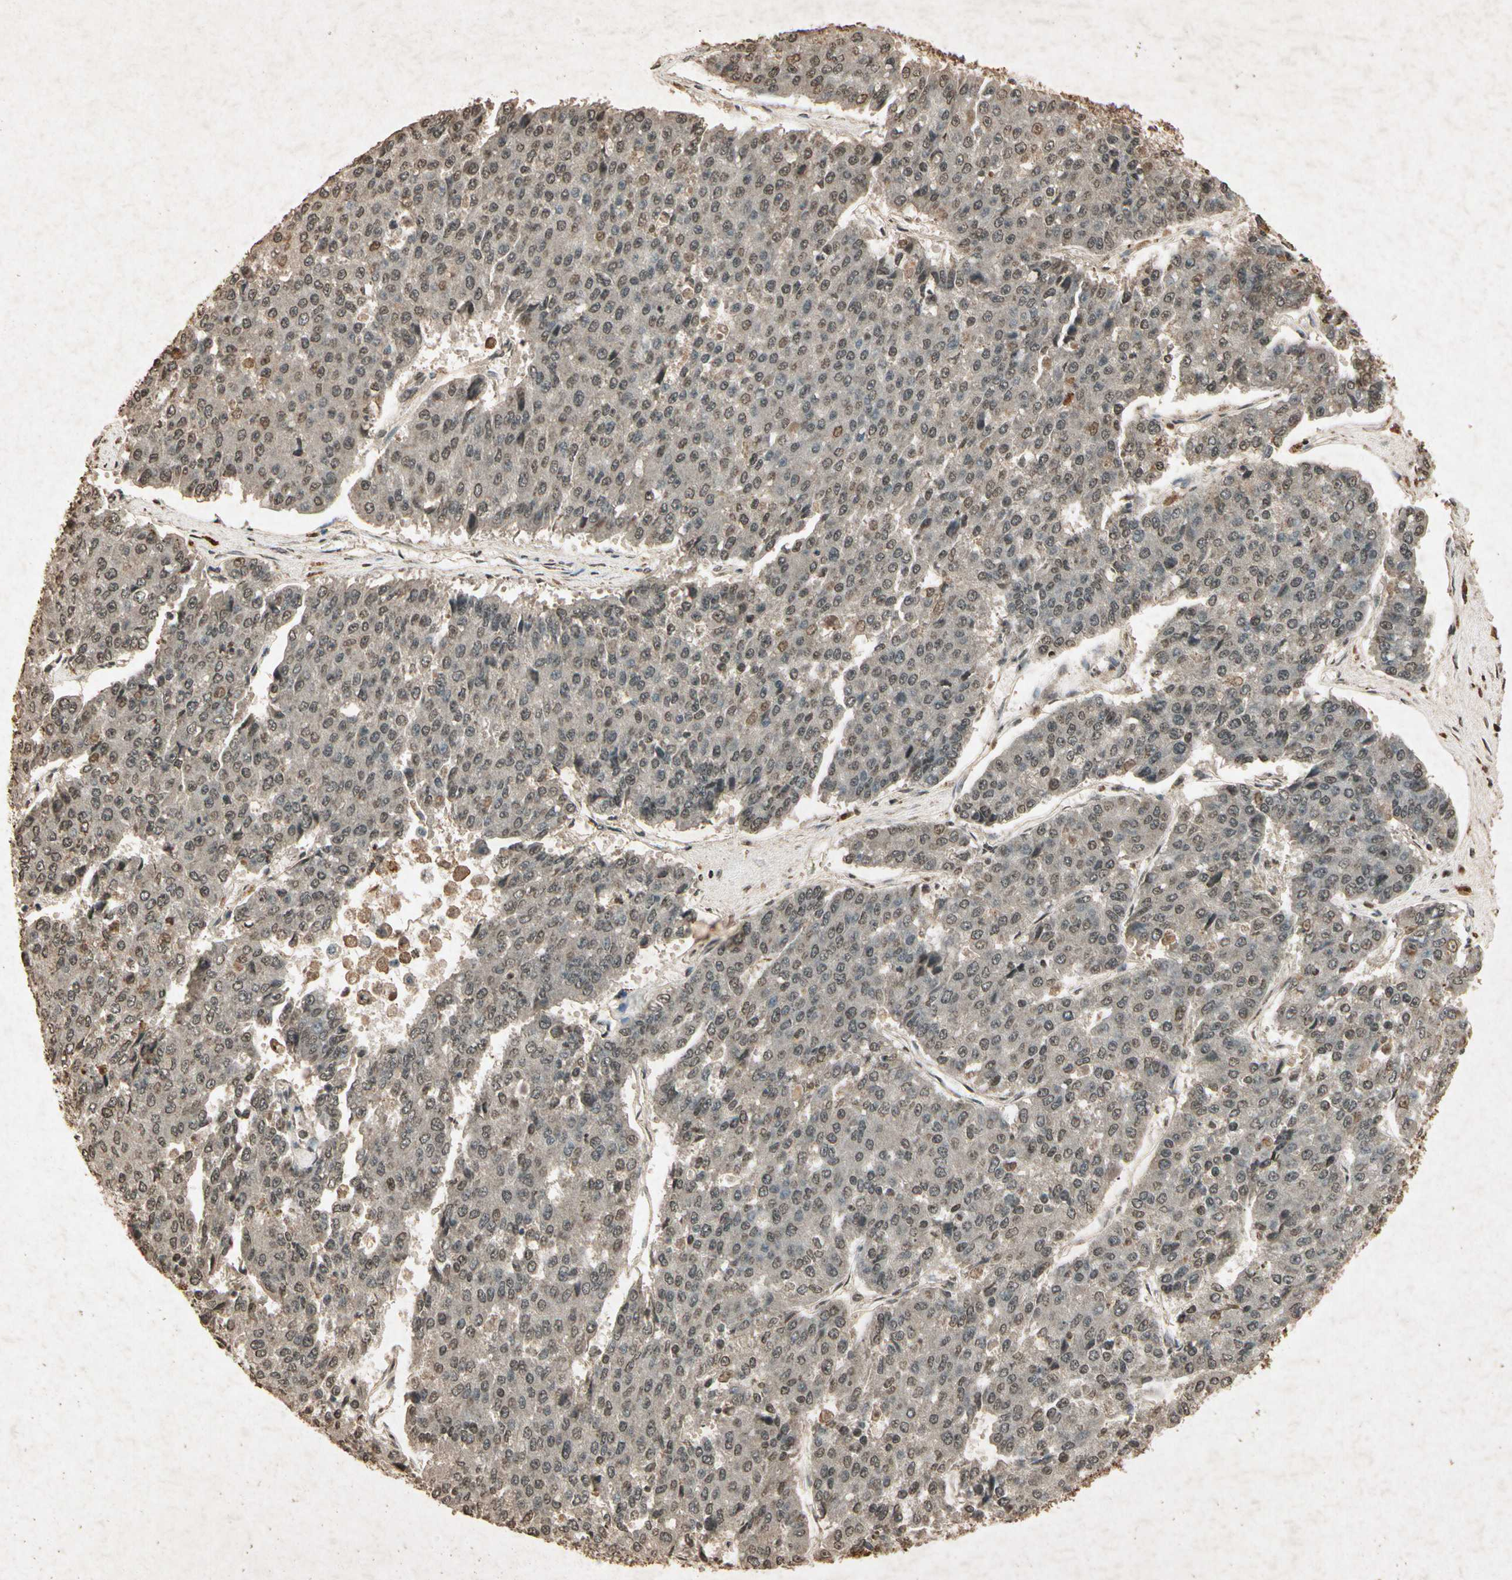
{"staining": {"intensity": "weak", "quantity": "25%-75%", "location": "cytoplasmic/membranous"}, "tissue": "pancreatic cancer", "cell_type": "Tumor cells", "image_type": "cancer", "snomed": [{"axis": "morphology", "description": "Adenocarcinoma, NOS"}, {"axis": "topography", "description": "Pancreas"}], "caption": "Adenocarcinoma (pancreatic) was stained to show a protein in brown. There is low levels of weak cytoplasmic/membranous staining in approximately 25%-75% of tumor cells.", "gene": "GC", "patient": {"sex": "male", "age": 50}}